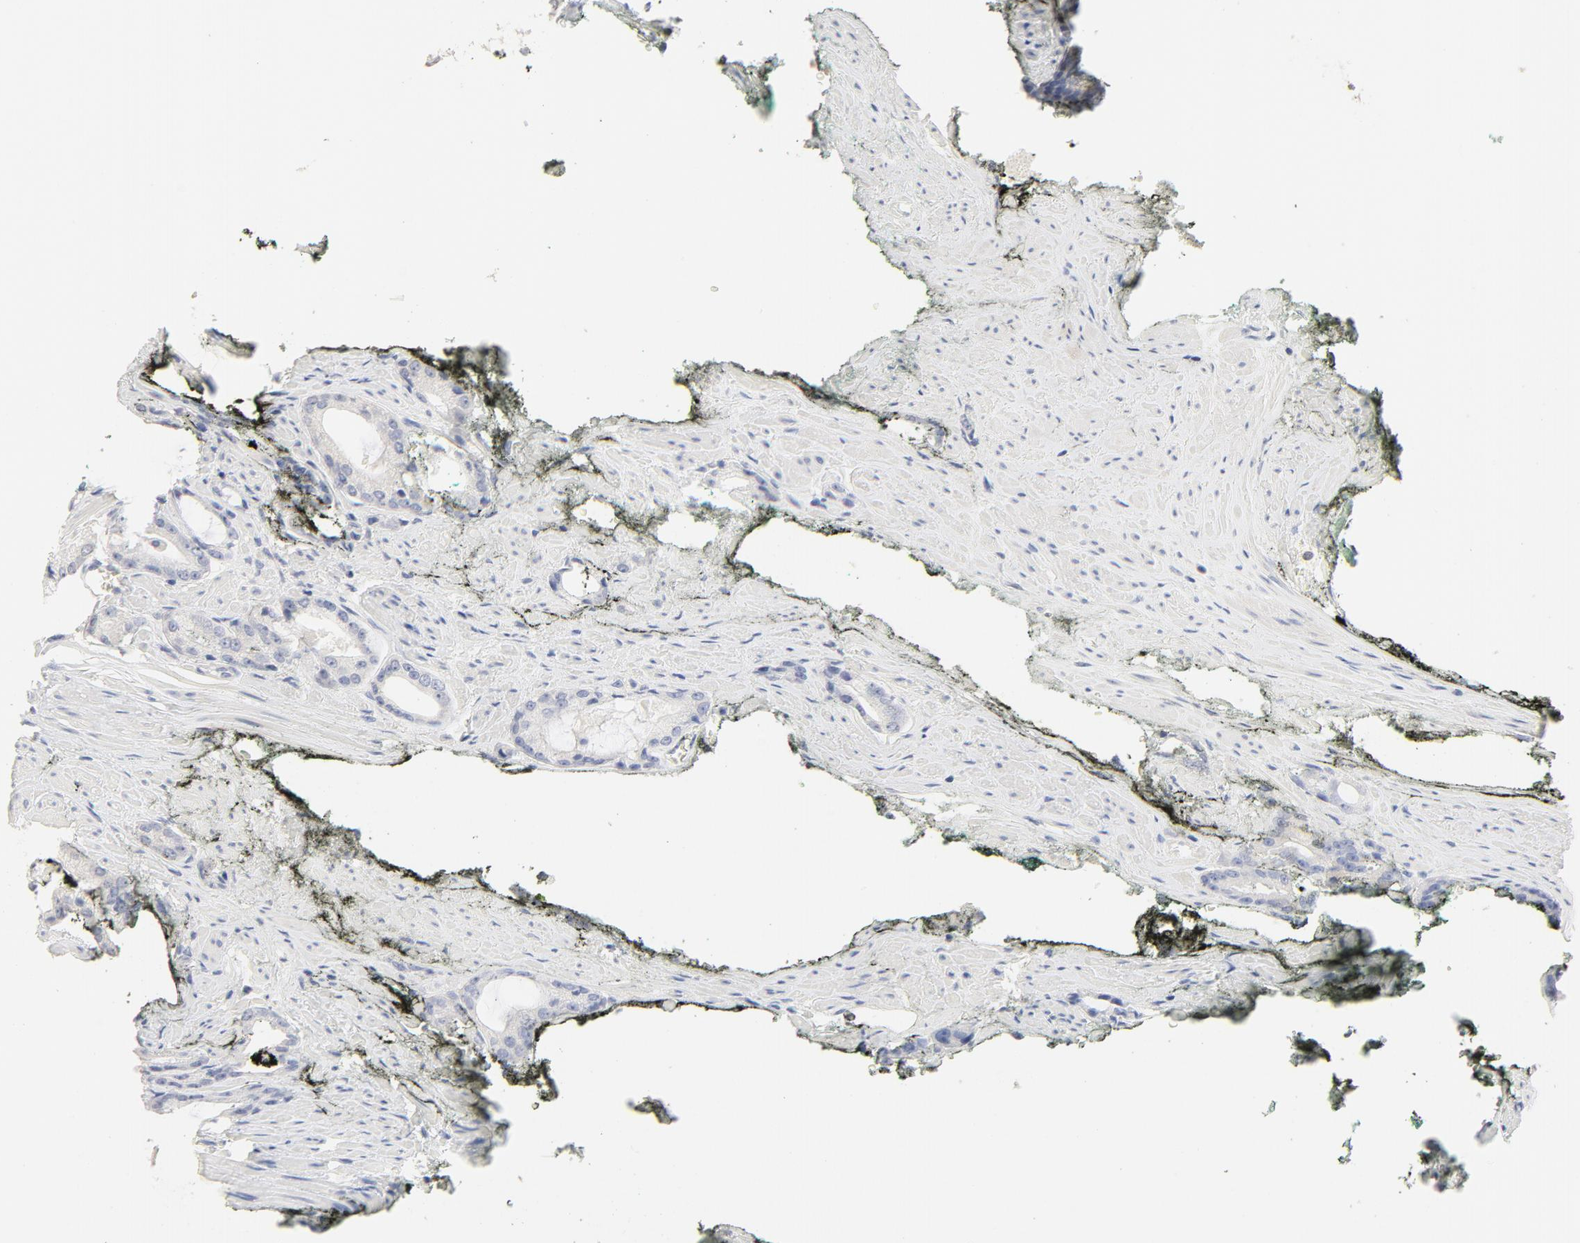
{"staining": {"intensity": "negative", "quantity": "none", "location": "none"}, "tissue": "prostate cancer", "cell_type": "Tumor cells", "image_type": "cancer", "snomed": [{"axis": "morphology", "description": "Adenocarcinoma, Medium grade"}, {"axis": "topography", "description": "Prostate"}], "caption": "Immunohistochemical staining of prostate cancer (adenocarcinoma (medium-grade)) demonstrates no significant positivity in tumor cells. Brightfield microscopy of IHC stained with DAB (3,3'-diaminobenzidine) (brown) and hematoxylin (blue), captured at high magnification.", "gene": "FCGBP", "patient": {"sex": "male", "age": 60}}